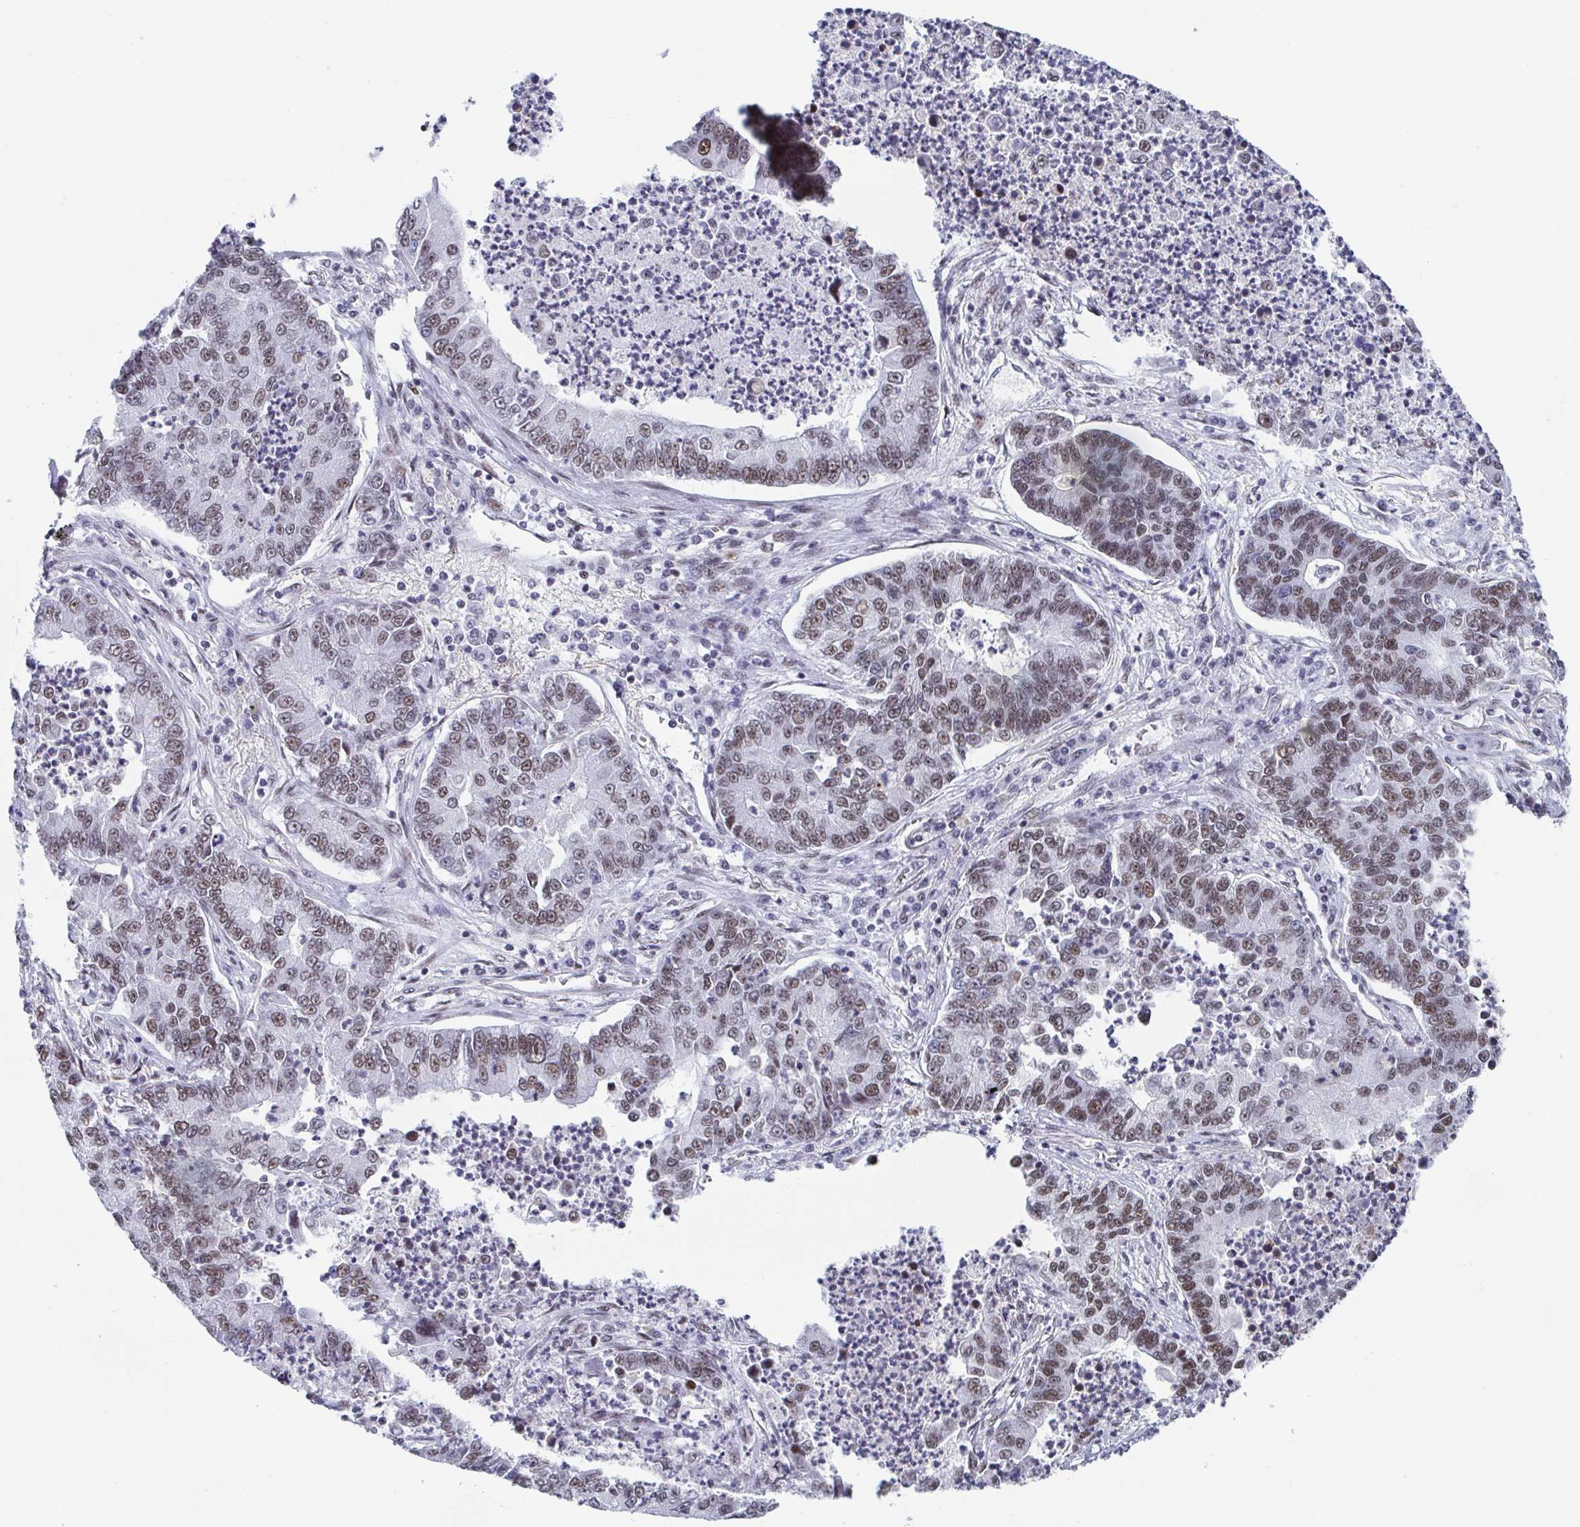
{"staining": {"intensity": "moderate", "quantity": ">75%", "location": "nuclear"}, "tissue": "lung cancer", "cell_type": "Tumor cells", "image_type": "cancer", "snomed": [{"axis": "morphology", "description": "Adenocarcinoma, NOS"}, {"axis": "topography", "description": "Lung"}], "caption": "Protein staining of lung cancer (adenocarcinoma) tissue reveals moderate nuclear expression in about >75% of tumor cells.", "gene": "SLC7A10", "patient": {"sex": "female", "age": 57}}